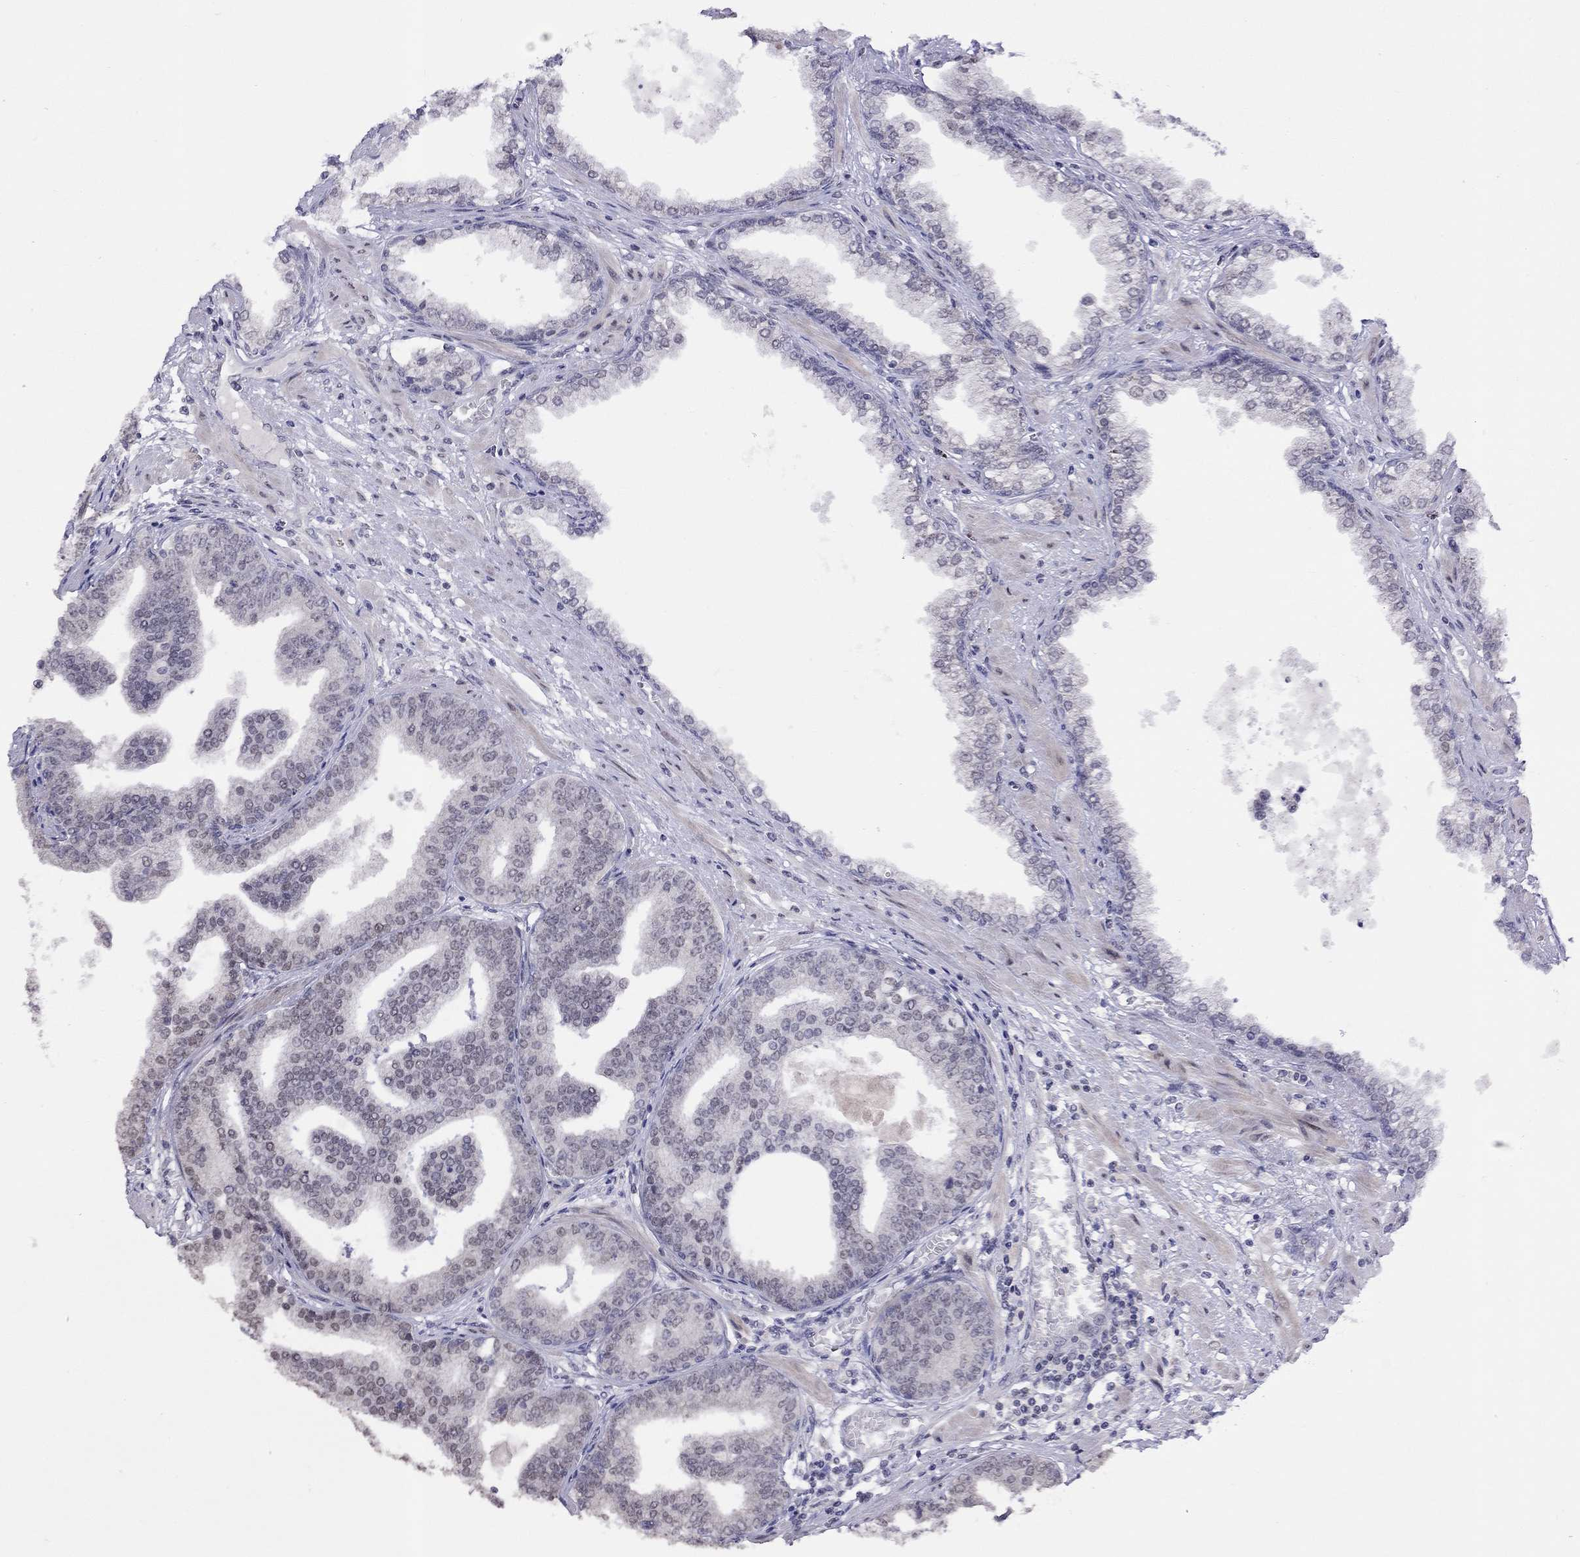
{"staining": {"intensity": "negative", "quantity": "none", "location": "none"}, "tissue": "prostate cancer", "cell_type": "Tumor cells", "image_type": "cancer", "snomed": [{"axis": "morphology", "description": "Adenocarcinoma, NOS"}, {"axis": "topography", "description": "Prostate"}], "caption": "DAB (3,3'-diaminobenzidine) immunohistochemical staining of human prostate cancer (adenocarcinoma) displays no significant staining in tumor cells. (DAB (3,3'-diaminobenzidine) immunohistochemistry (IHC) with hematoxylin counter stain).", "gene": "HES5", "patient": {"sex": "male", "age": 64}}